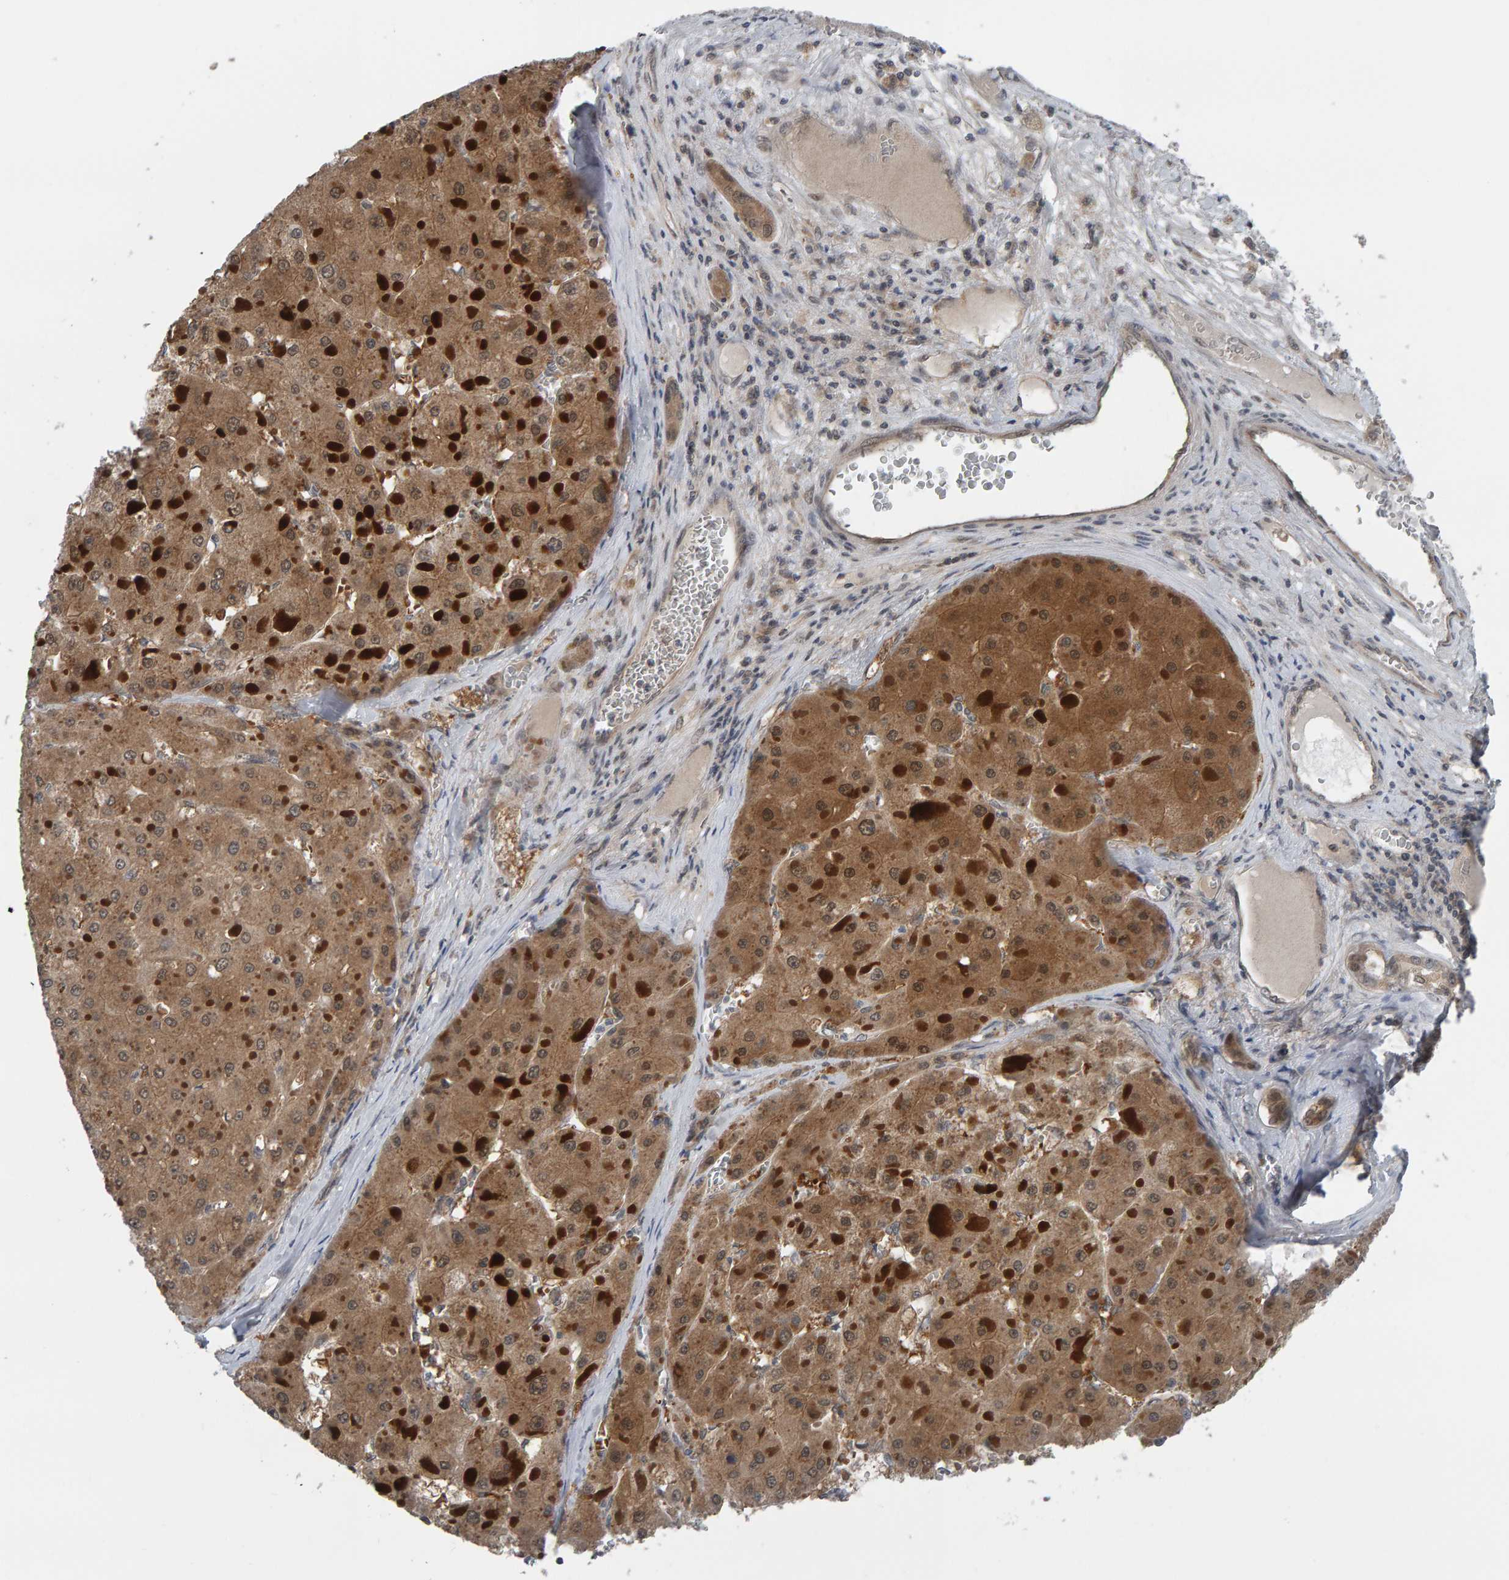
{"staining": {"intensity": "moderate", "quantity": ">75%", "location": "cytoplasmic/membranous"}, "tissue": "liver cancer", "cell_type": "Tumor cells", "image_type": "cancer", "snomed": [{"axis": "morphology", "description": "Carcinoma, Hepatocellular, NOS"}, {"axis": "topography", "description": "Liver"}], "caption": "IHC staining of liver cancer, which exhibits medium levels of moderate cytoplasmic/membranous staining in about >75% of tumor cells indicating moderate cytoplasmic/membranous protein positivity. The staining was performed using DAB (brown) for protein detection and nuclei were counterstained in hematoxylin (blue).", "gene": "COASY", "patient": {"sex": "female", "age": 73}}